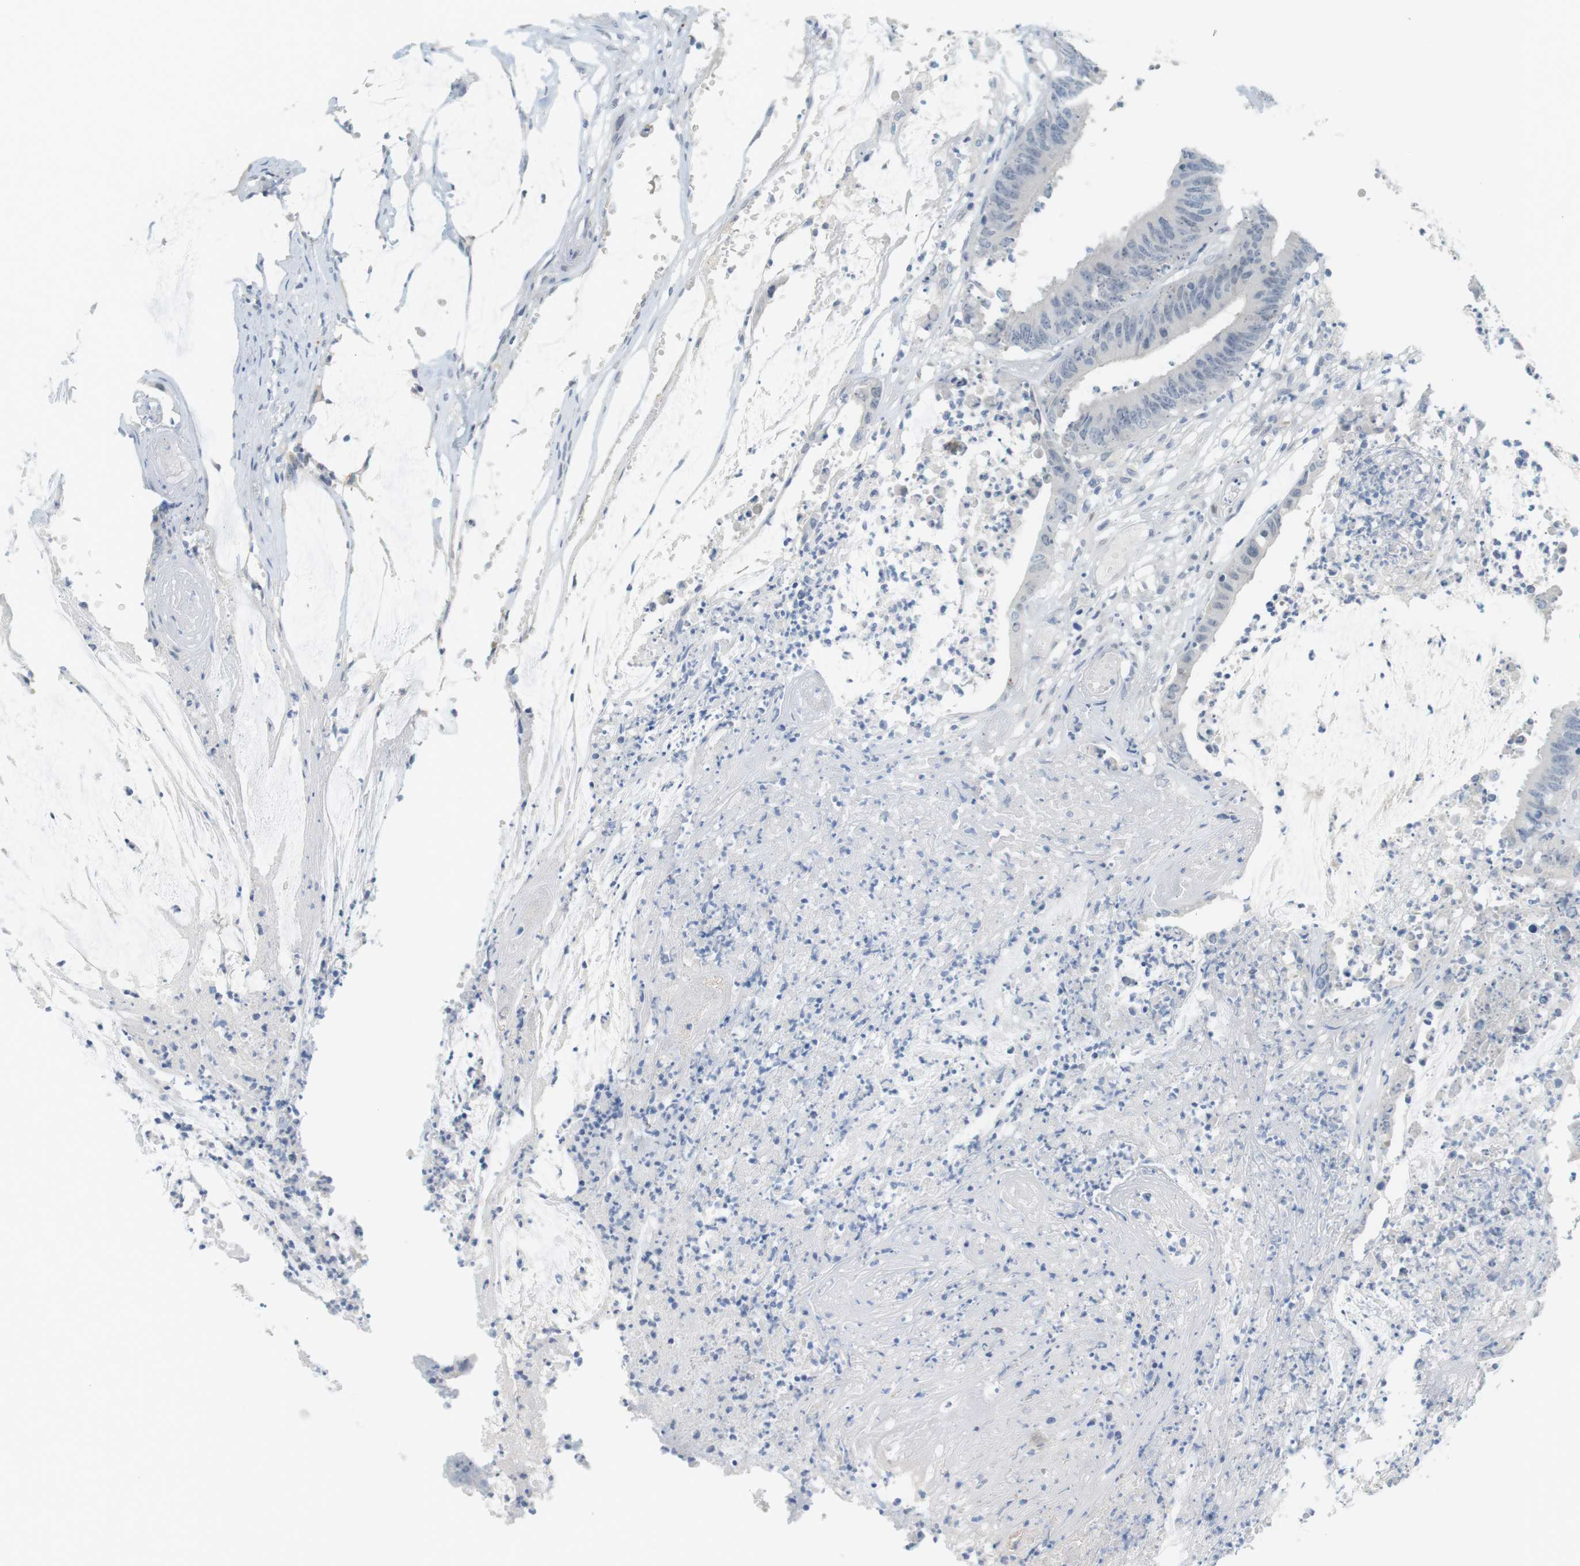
{"staining": {"intensity": "negative", "quantity": "none", "location": "none"}, "tissue": "colorectal cancer", "cell_type": "Tumor cells", "image_type": "cancer", "snomed": [{"axis": "morphology", "description": "Adenocarcinoma, NOS"}, {"axis": "topography", "description": "Rectum"}], "caption": "An immunohistochemistry (IHC) image of colorectal adenocarcinoma is shown. There is no staining in tumor cells of colorectal adenocarcinoma. The staining is performed using DAB brown chromogen with nuclei counter-stained in using hematoxylin.", "gene": "CREB3L2", "patient": {"sex": "female", "age": 66}}